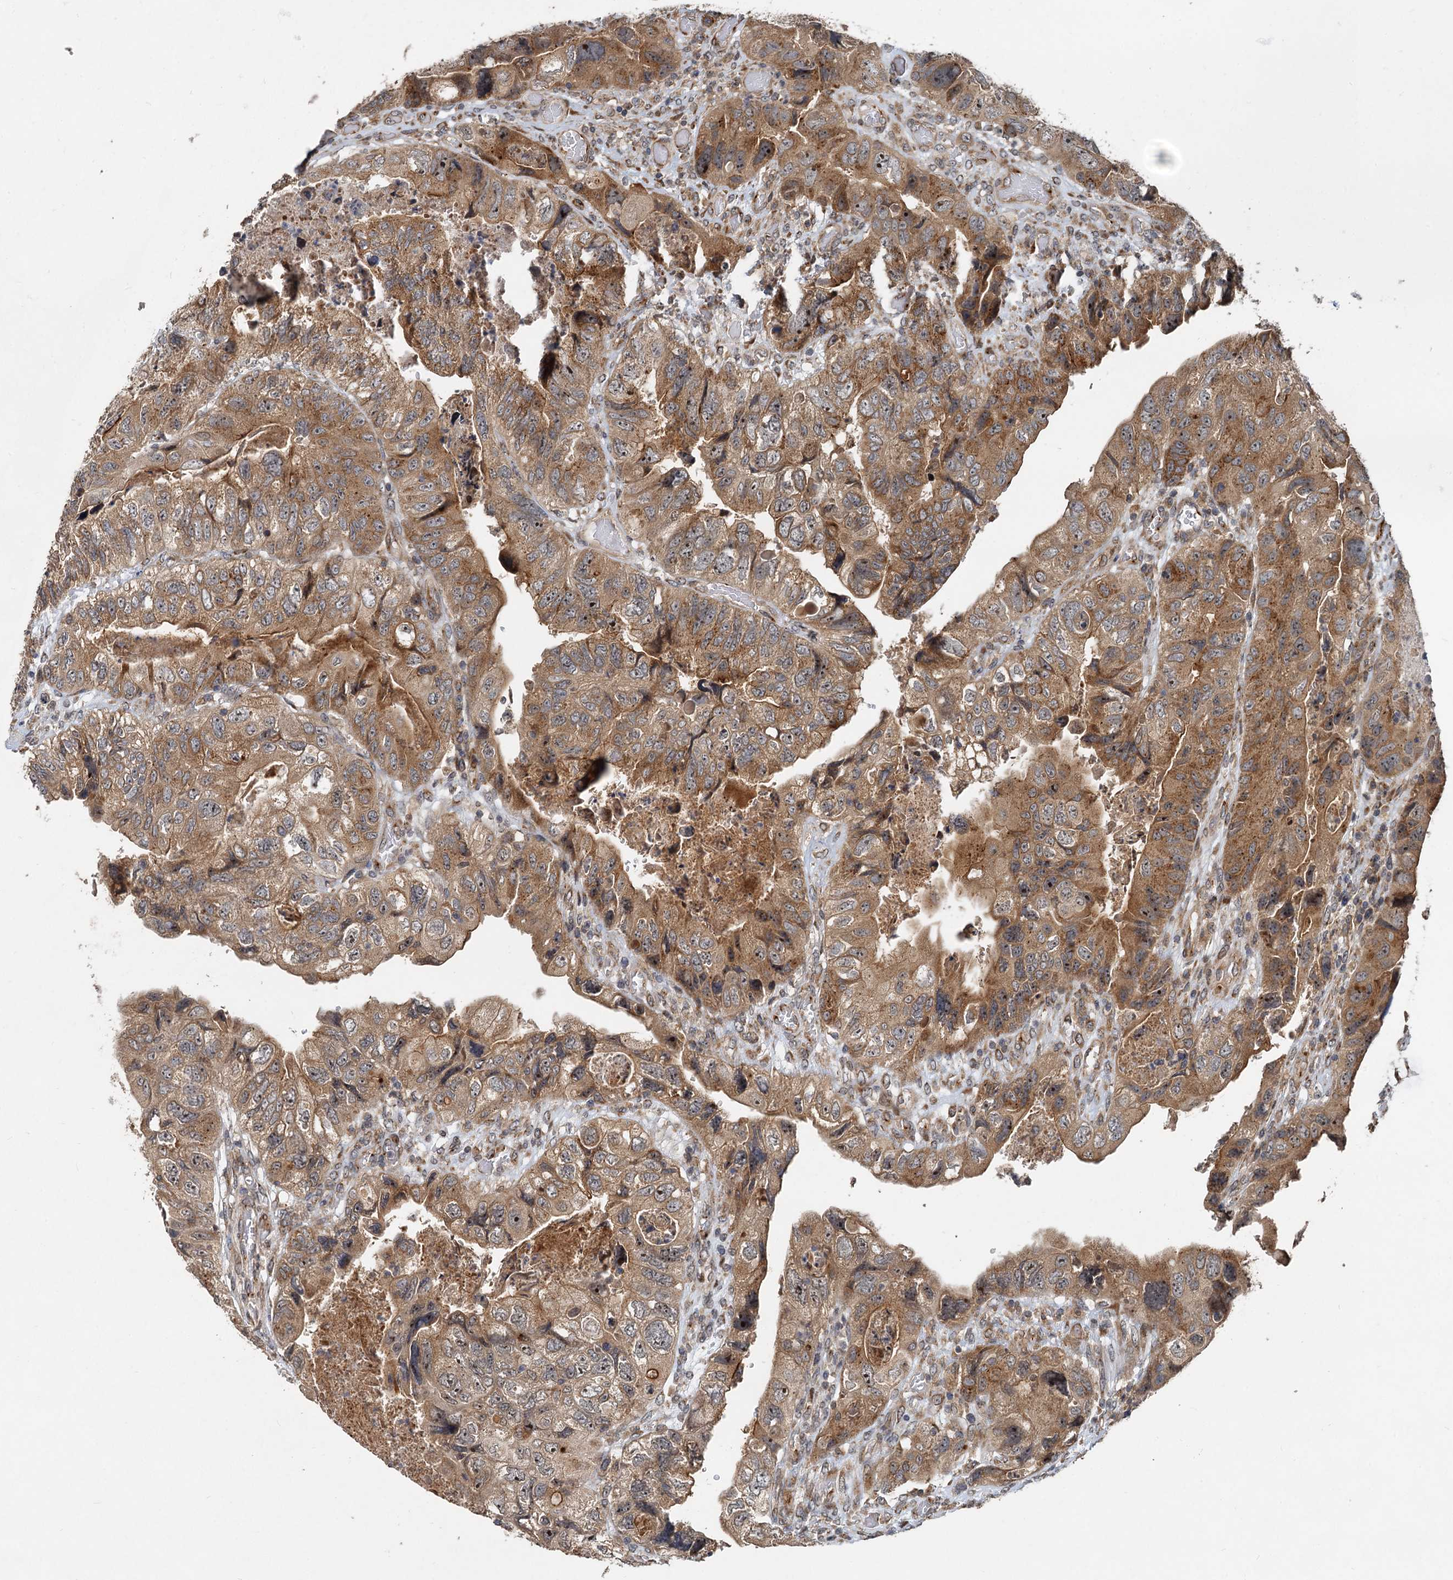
{"staining": {"intensity": "moderate", "quantity": ">75%", "location": "cytoplasmic/membranous"}, "tissue": "colorectal cancer", "cell_type": "Tumor cells", "image_type": "cancer", "snomed": [{"axis": "morphology", "description": "Adenocarcinoma, NOS"}, {"axis": "topography", "description": "Rectum"}], "caption": "Immunohistochemical staining of adenocarcinoma (colorectal) reveals moderate cytoplasmic/membranous protein expression in approximately >75% of tumor cells.", "gene": "CEP68", "patient": {"sex": "male", "age": 63}}